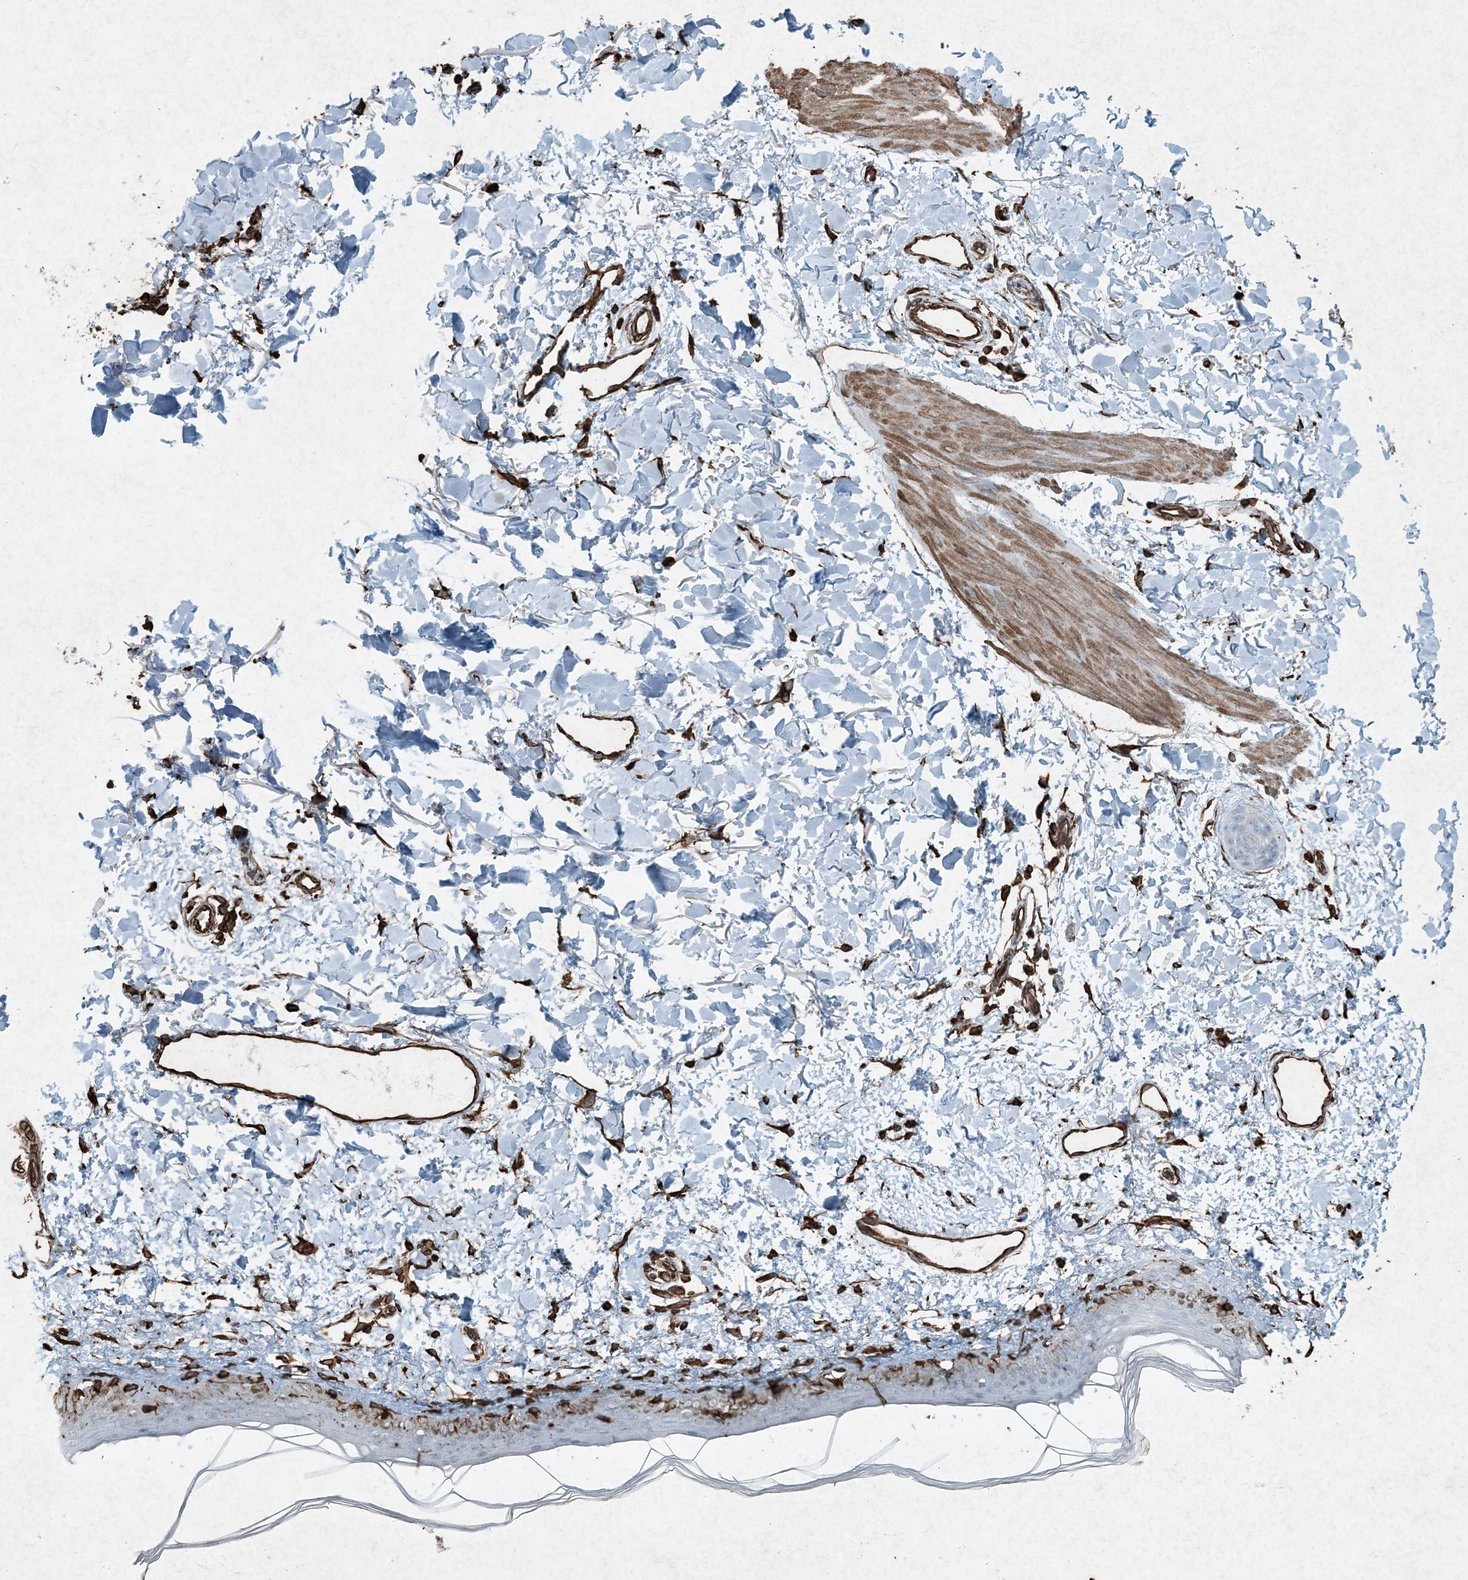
{"staining": {"intensity": "strong", "quantity": ">75%", "location": "cytoplasmic/membranous"}, "tissue": "skin", "cell_type": "Fibroblasts", "image_type": "normal", "snomed": [{"axis": "morphology", "description": "Normal tissue, NOS"}, {"axis": "topography", "description": "Skin"}], "caption": "Skin stained for a protein (brown) displays strong cytoplasmic/membranous positive positivity in about >75% of fibroblasts.", "gene": "RYK", "patient": {"sex": "female", "age": 58}}